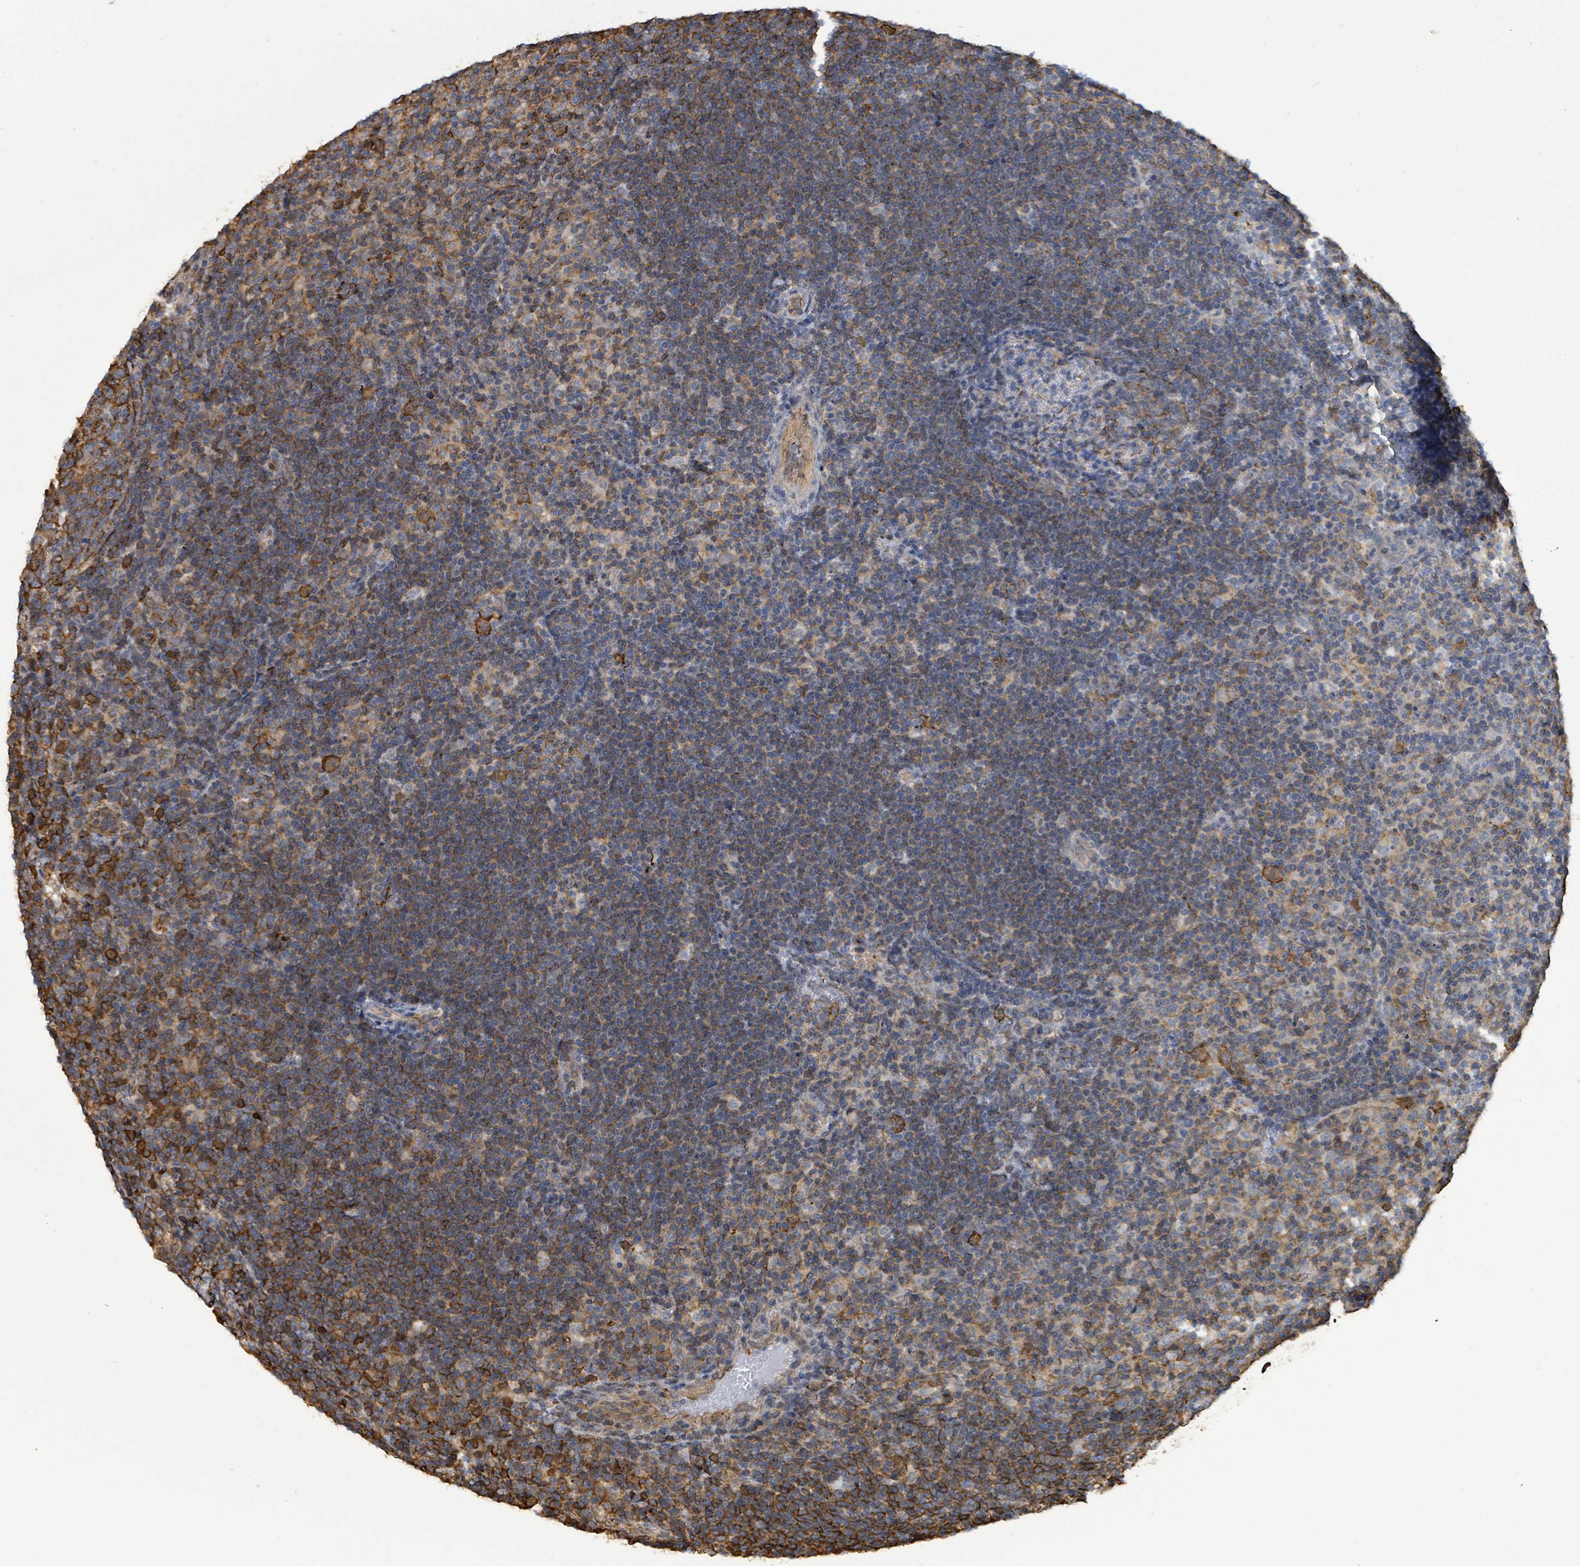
{"staining": {"intensity": "strong", "quantity": "<25%", "location": "cytoplasmic/membranous"}, "tissue": "lymphoma", "cell_type": "Tumor cells", "image_type": "cancer", "snomed": [{"axis": "morphology", "description": "Hodgkin's disease, NOS"}, {"axis": "topography", "description": "Lymph node"}], "caption": "Lymphoma stained for a protein (brown) shows strong cytoplasmic/membranous positive positivity in approximately <25% of tumor cells.", "gene": "PRKRIP1", "patient": {"sex": "female", "age": 57}}